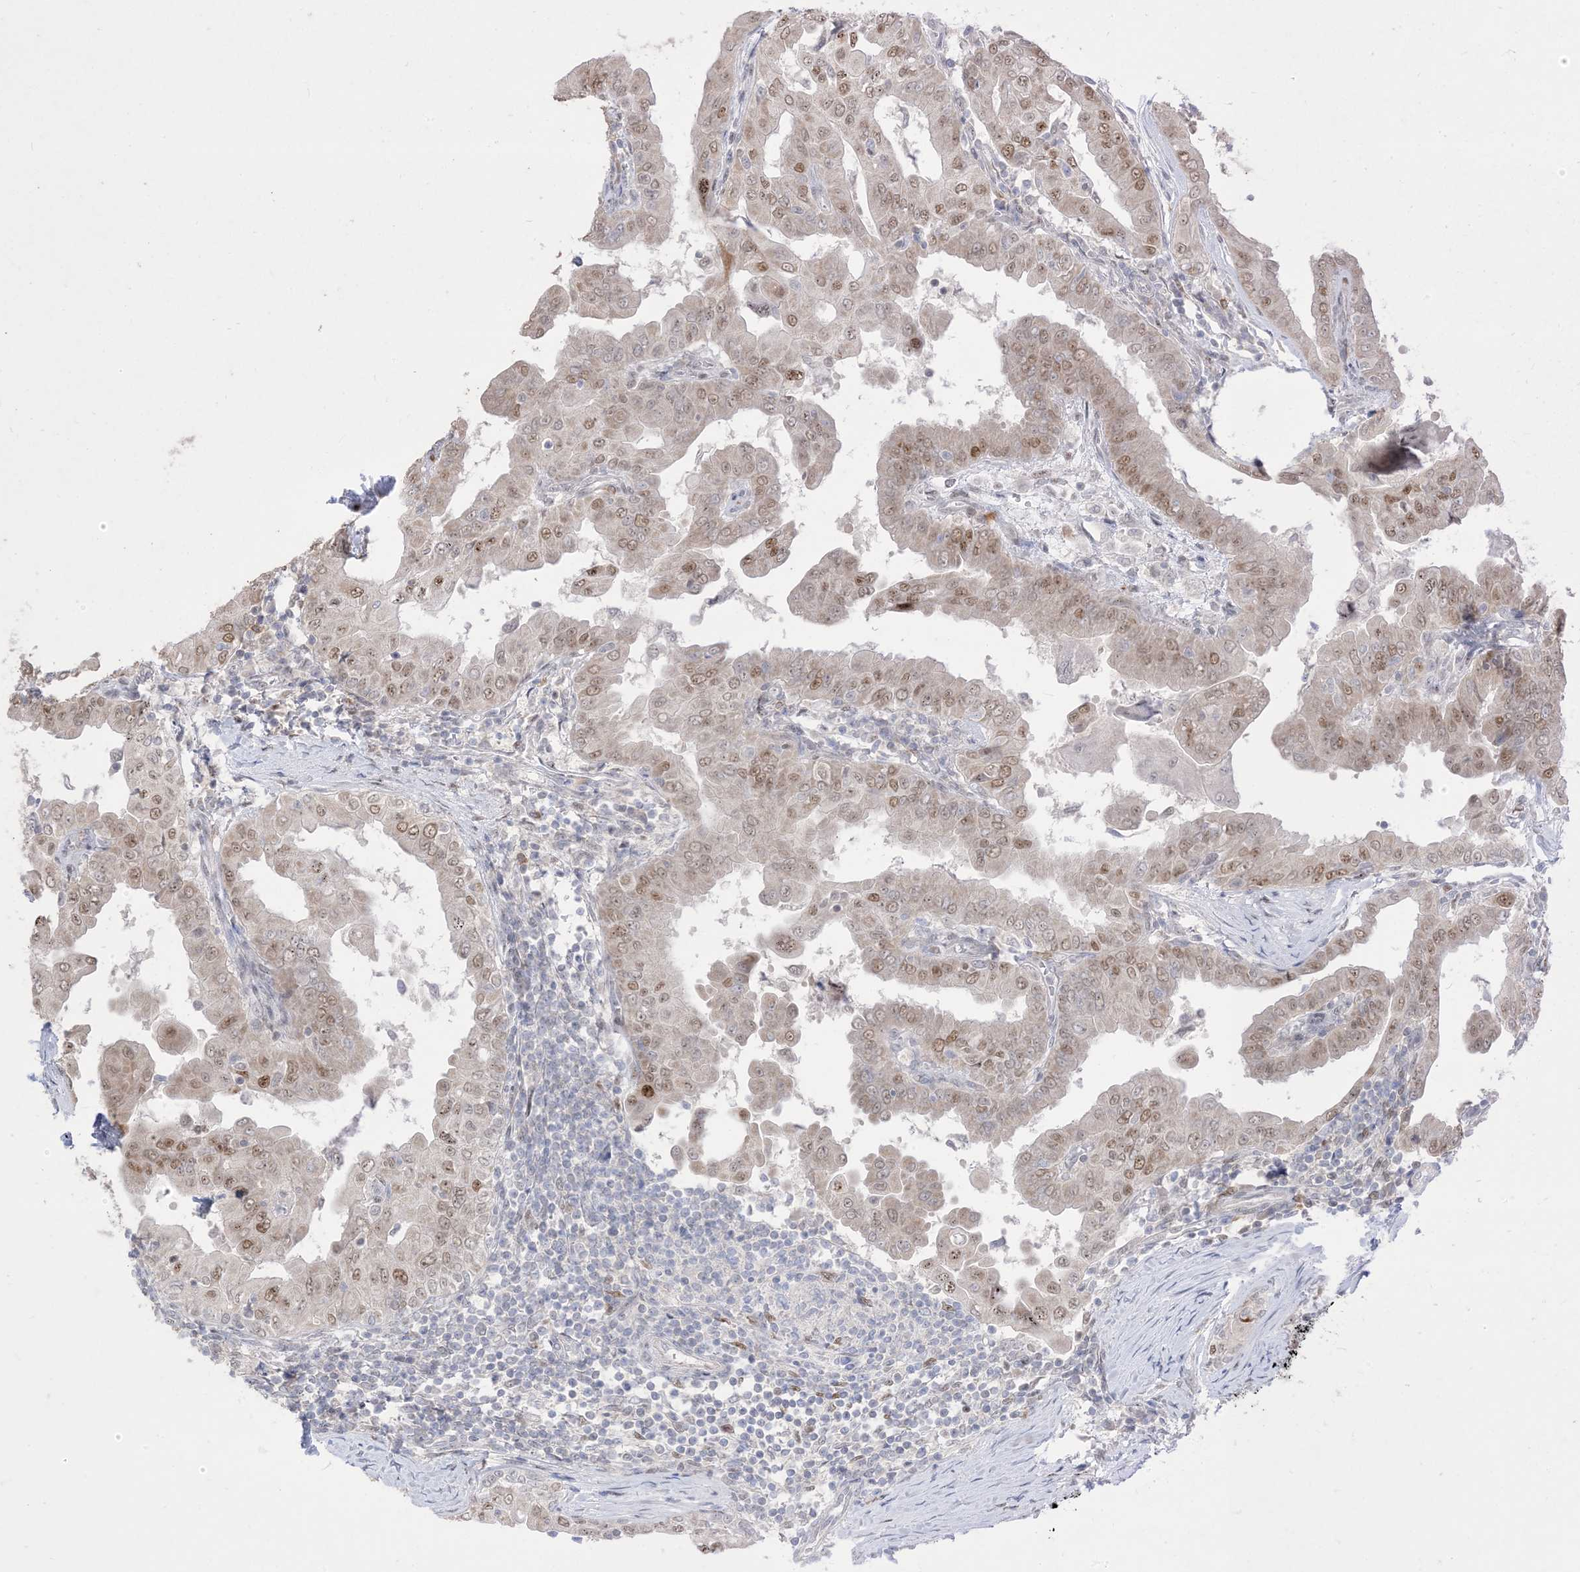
{"staining": {"intensity": "moderate", "quantity": ">75%", "location": "nuclear"}, "tissue": "thyroid cancer", "cell_type": "Tumor cells", "image_type": "cancer", "snomed": [{"axis": "morphology", "description": "Papillary adenocarcinoma, NOS"}, {"axis": "topography", "description": "Thyroid gland"}], "caption": "A brown stain highlights moderate nuclear positivity of a protein in thyroid cancer tumor cells. (brown staining indicates protein expression, while blue staining denotes nuclei).", "gene": "BHLHE40", "patient": {"sex": "male", "age": 33}}